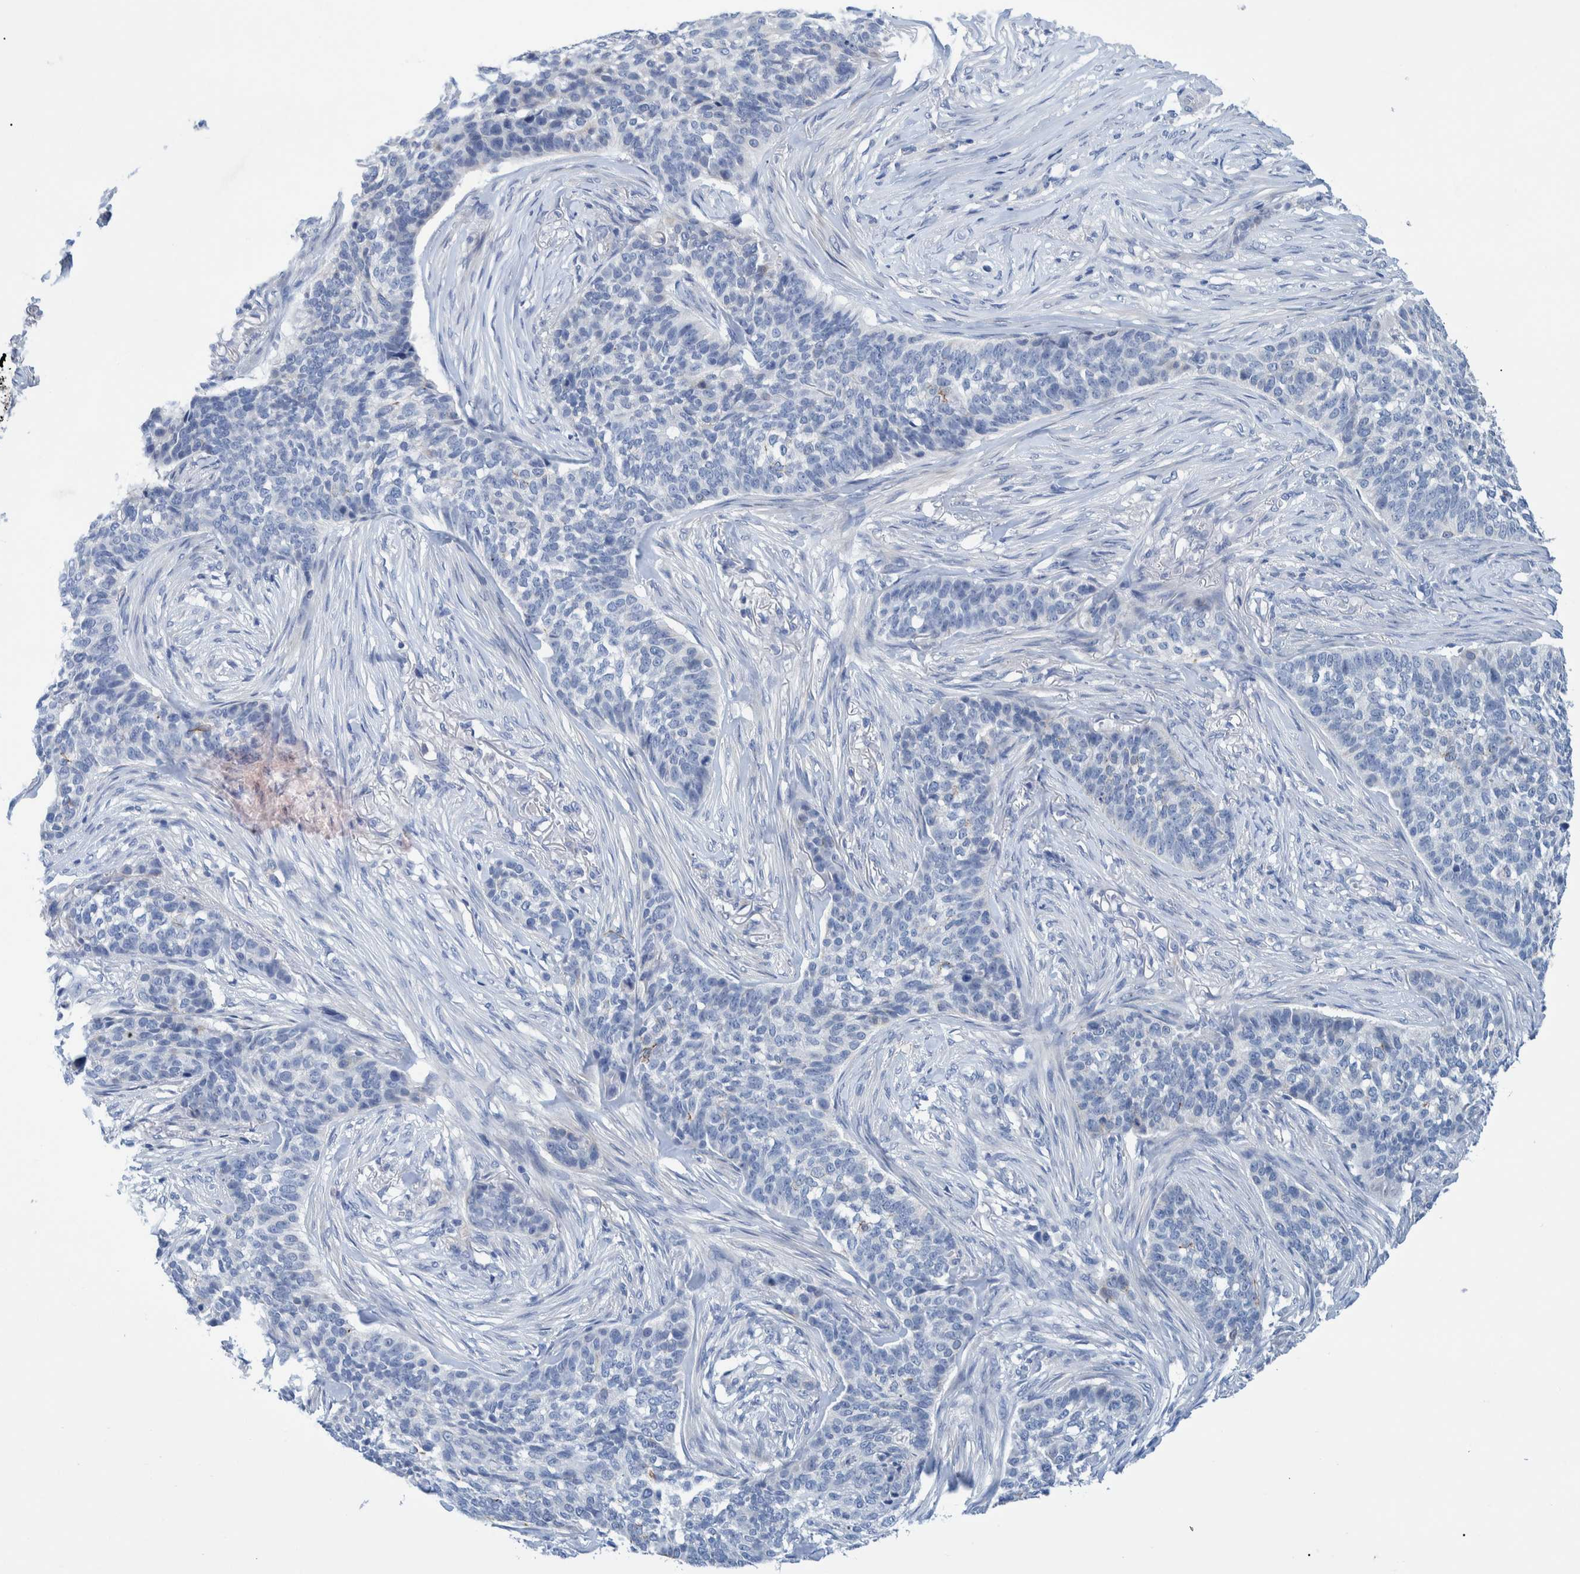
{"staining": {"intensity": "negative", "quantity": "none", "location": "none"}, "tissue": "skin cancer", "cell_type": "Tumor cells", "image_type": "cancer", "snomed": [{"axis": "morphology", "description": "Basal cell carcinoma"}, {"axis": "topography", "description": "Skin"}], "caption": "Skin basal cell carcinoma stained for a protein using IHC displays no positivity tumor cells.", "gene": "MKS1", "patient": {"sex": "male", "age": 85}}